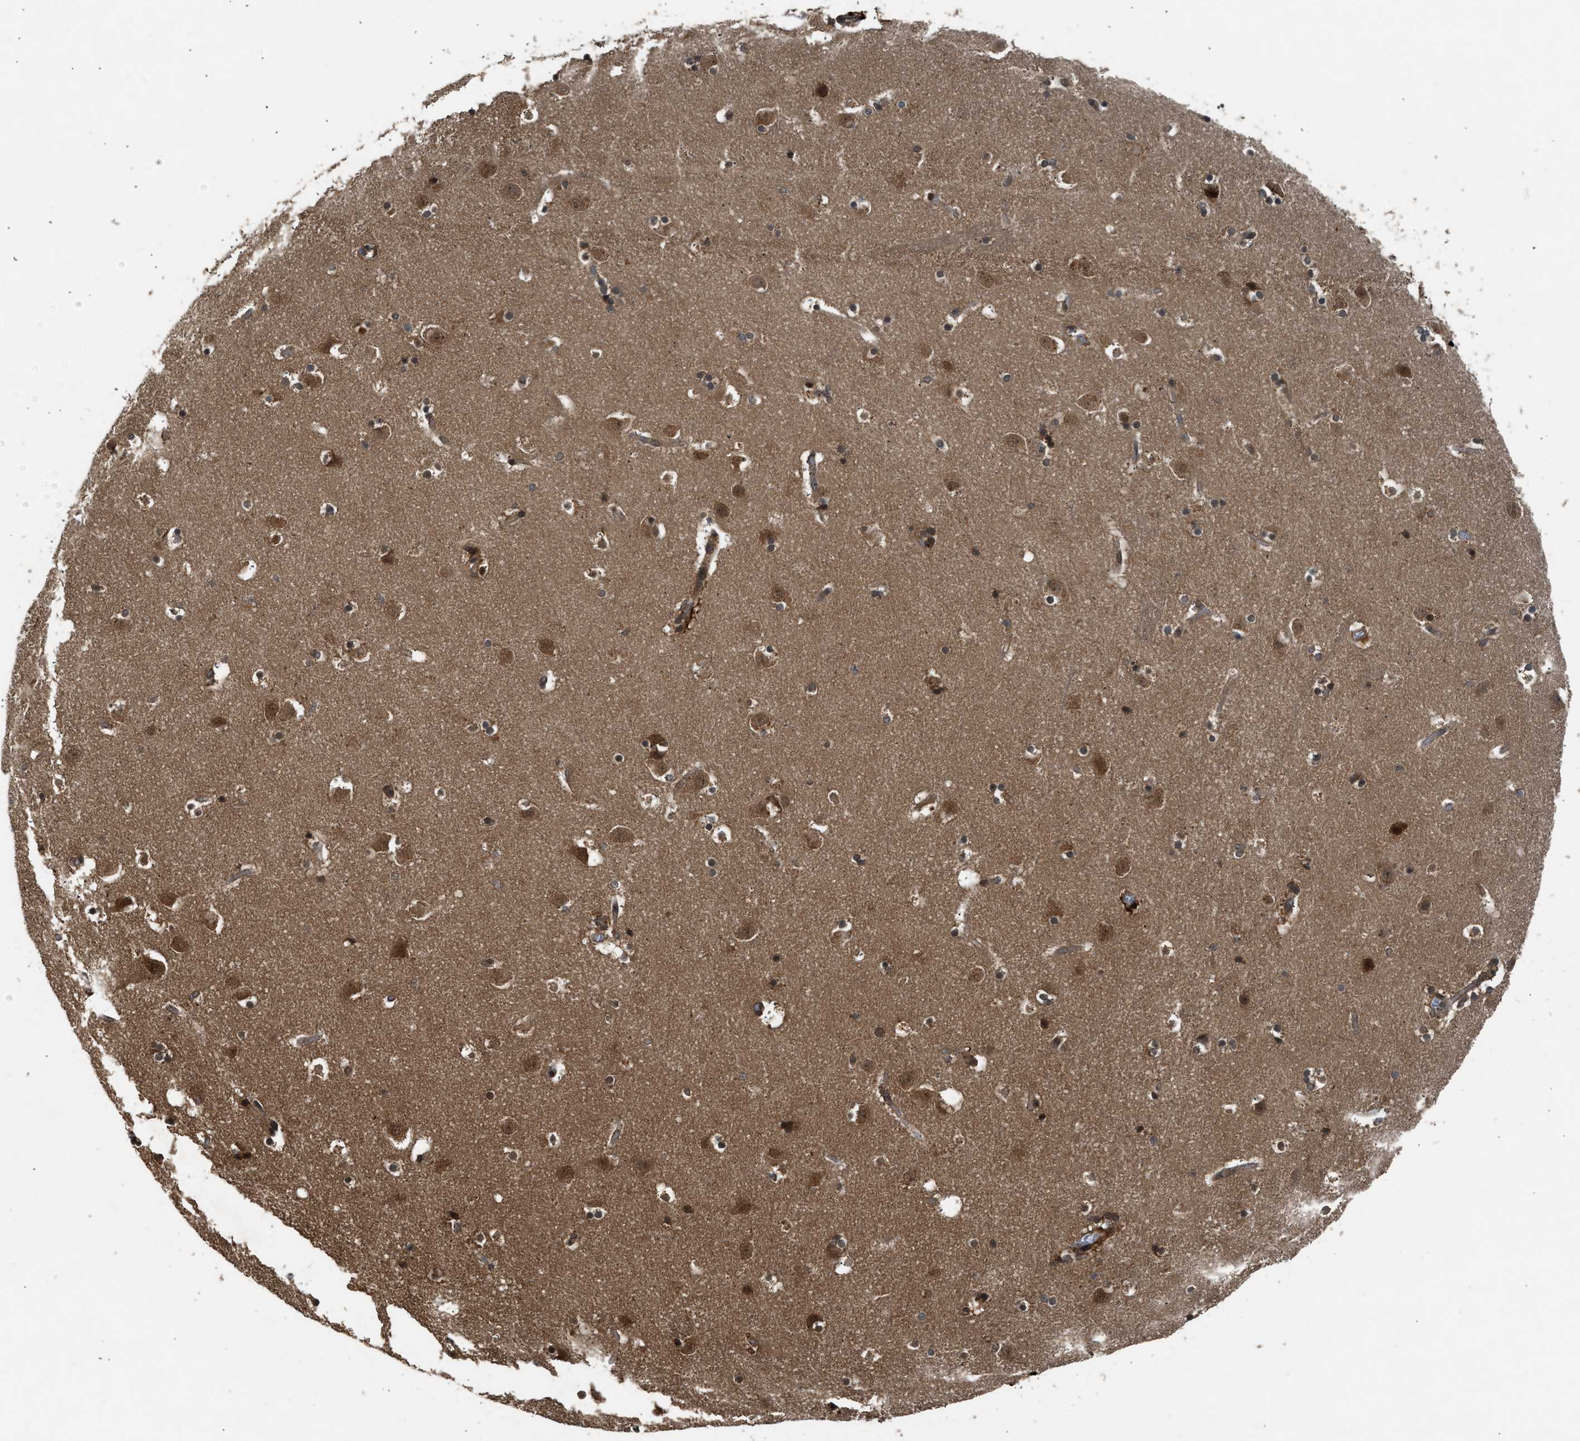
{"staining": {"intensity": "strong", "quantity": ">75%", "location": "cytoplasmic/membranous,nuclear"}, "tissue": "caudate", "cell_type": "Glial cells", "image_type": "normal", "snomed": [{"axis": "morphology", "description": "Normal tissue, NOS"}, {"axis": "topography", "description": "Lateral ventricle wall"}], "caption": "Caudate stained with DAB (3,3'-diaminobenzidine) immunohistochemistry (IHC) reveals high levels of strong cytoplasmic/membranous,nuclear expression in approximately >75% of glial cells.", "gene": "TXNL1", "patient": {"sex": "male", "age": 45}}